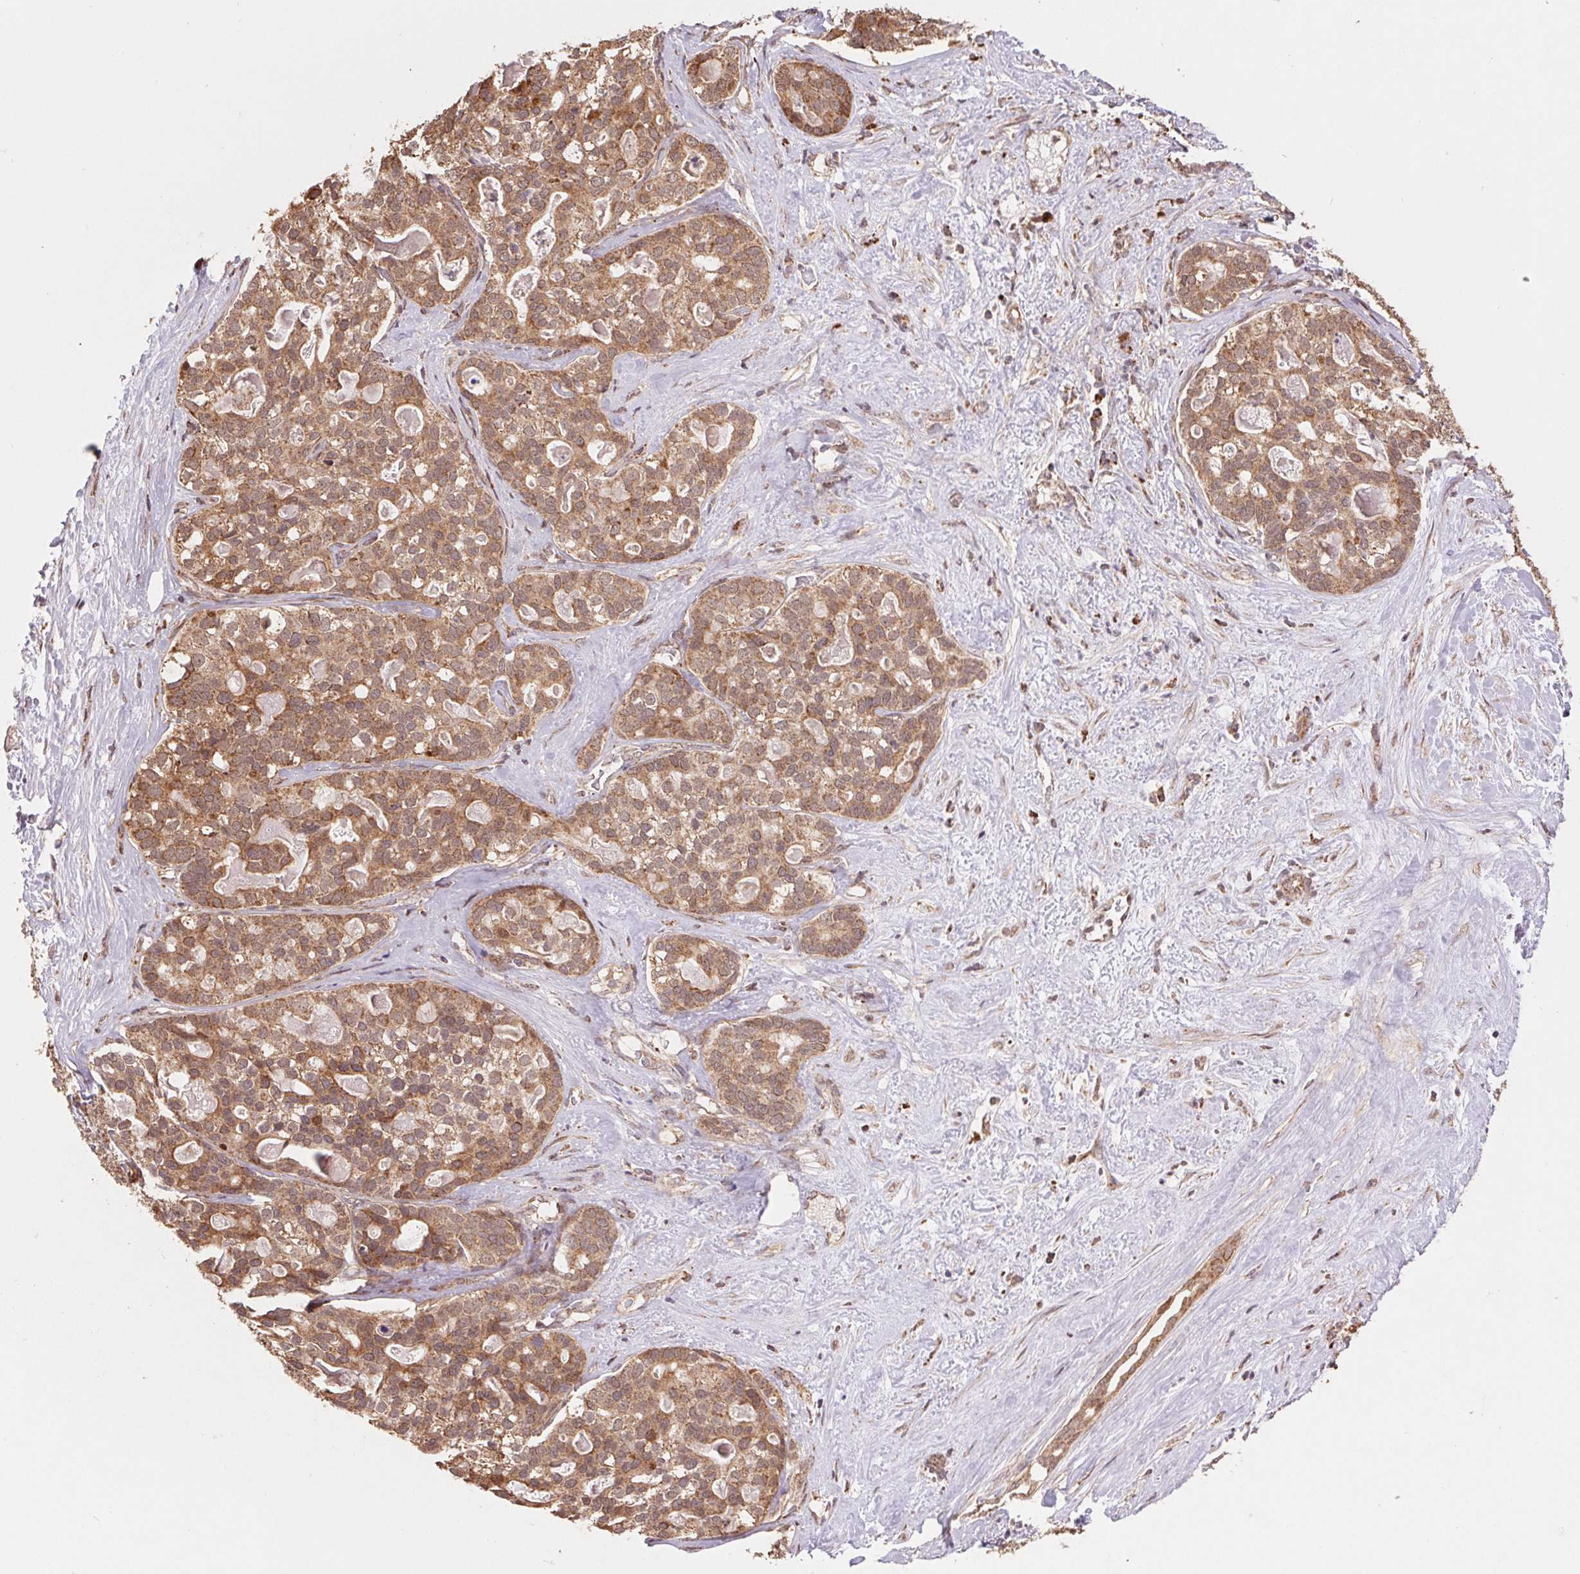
{"staining": {"intensity": "moderate", "quantity": ">75%", "location": "cytoplasmic/membranous"}, "tissue": "liver cancer", "cell_type": "Tumor cells", "image_type": "cancer", "snomed": [{"axis": "morphology", "description": "Cholangiocarcinoma"}, {"axis": "topography", "description": "Liver"}], "caption": "Protein staining displays moderate cytoplasmic/membranous staining in approximately >75% of tumor cells in liver cholangiocarcinoma.", "gene": "PDHA1", "patient": {"sex": "male", "age": 56}}